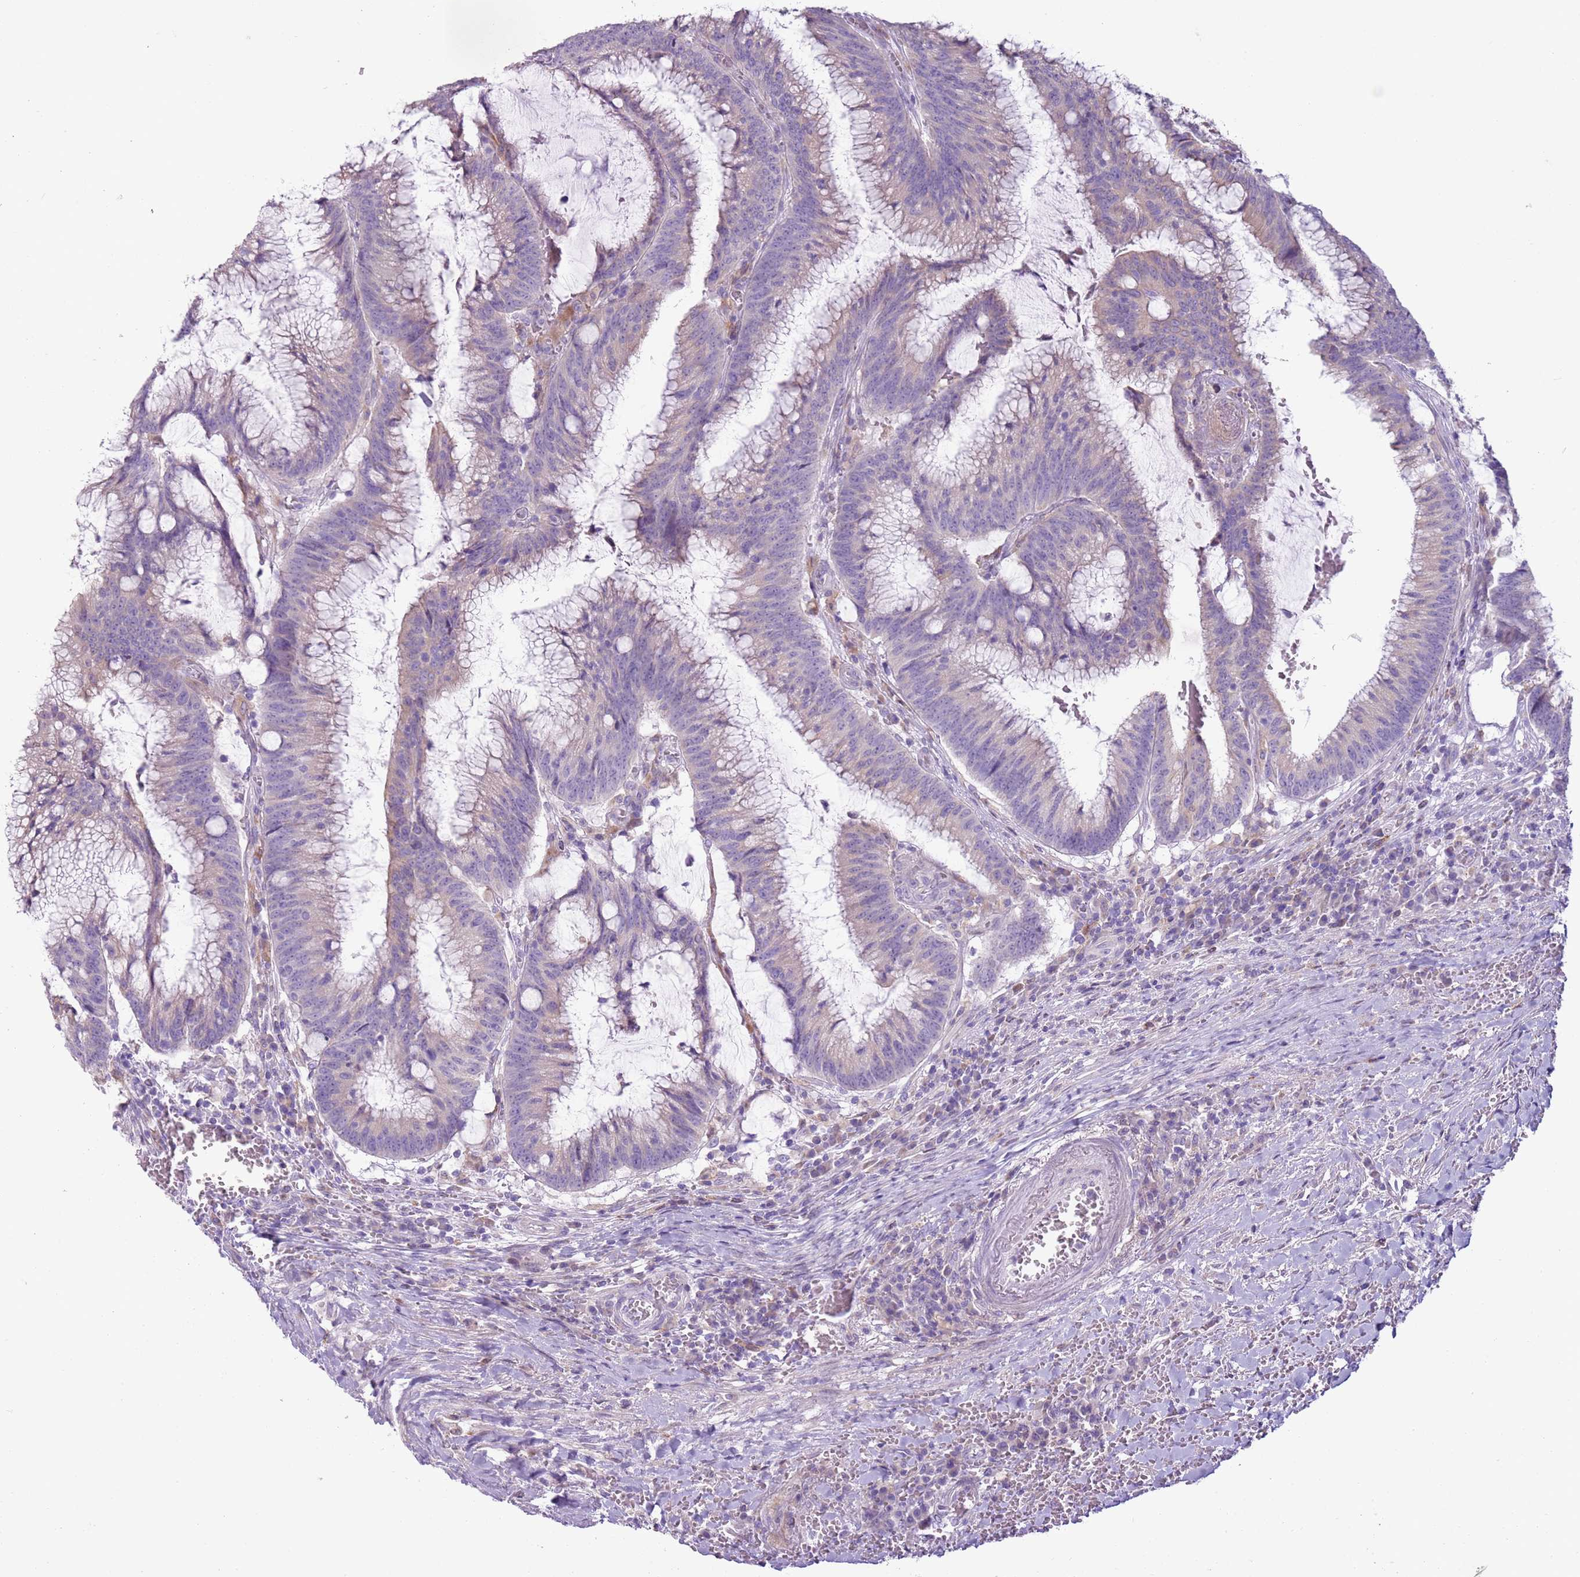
{"staining": {"intensity": "weak", "quantity": "<25%", "location": "cytoplasmic/membranous"}, "tissue": "colorectal cancer", "cell_type": "Tumor cells", "image_type": "cancer", "snomed": [{"axis": "morphology", "description": "Adenocarcinoma, NOS"}, {"axis": "topography", "description": "Rectum"}], "caption": "Tumor cells show no significant protein staining in adenocarcinoma (colorectal). Brightfield microscopy of immunohistochemistry (IHC) stained with DAB (3,3'-diaminobenzidine) (brown) and hematoxylin (blue), captured at high magnification.", "gene": "OAF", "patient": {"sex": "female", "age": 77}}